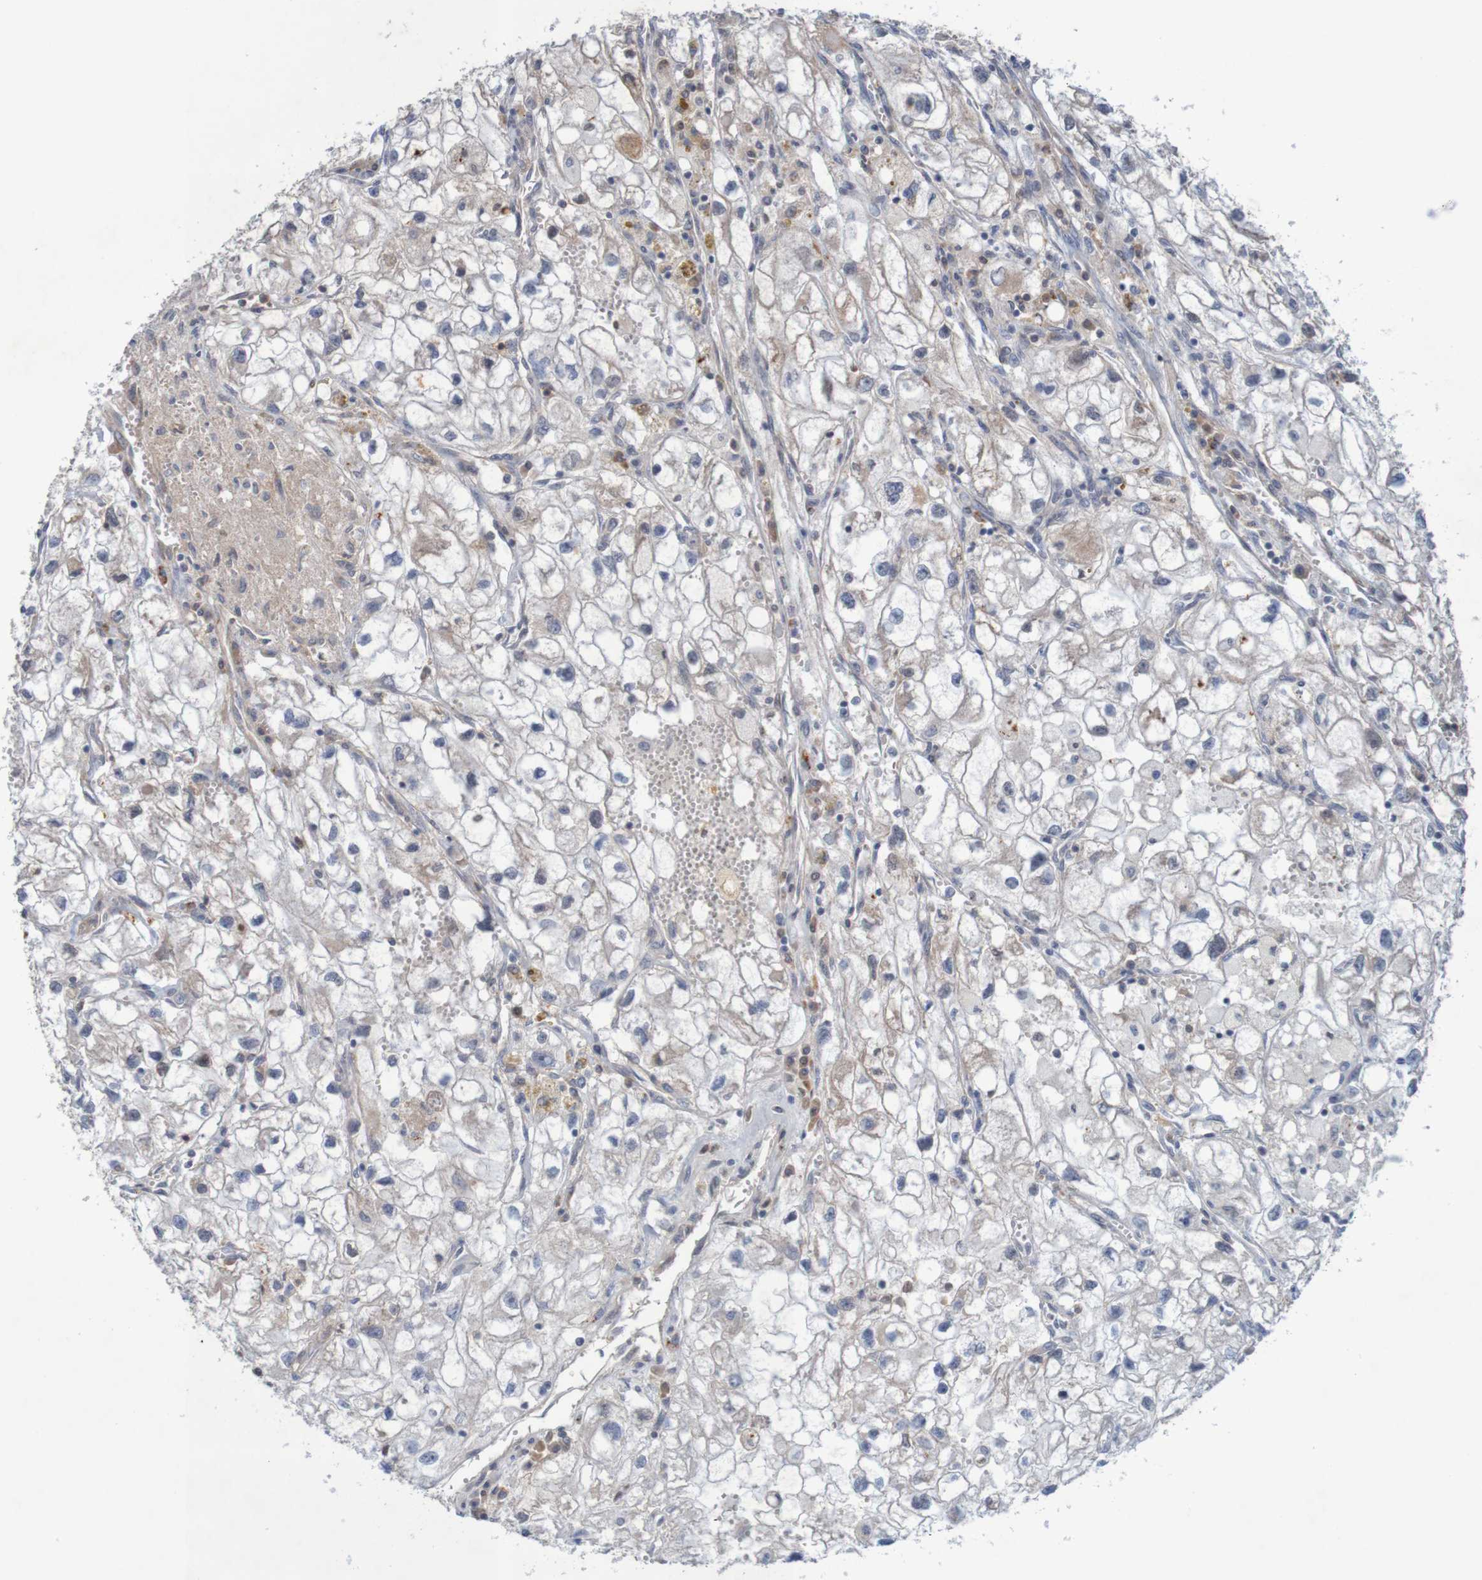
{"staining": {"intensity": "negative", "quantity": "none", "location": "none"}, "tissue": "renal cancer", "cell_type": "Tumor cells", "image_type": "cancer", "snomed": [{"axis": "morphology", "description": "Adenocarcinoma, NOS"}, {"axis": "topography", "description": "Kidney"}], "caption": "Renal adenocarcinoma was stained to show a protein in brown. There is no significant expression in tumor cells.", "gene": "NAV2", "patient": {"sex": "female", "age": 70}}